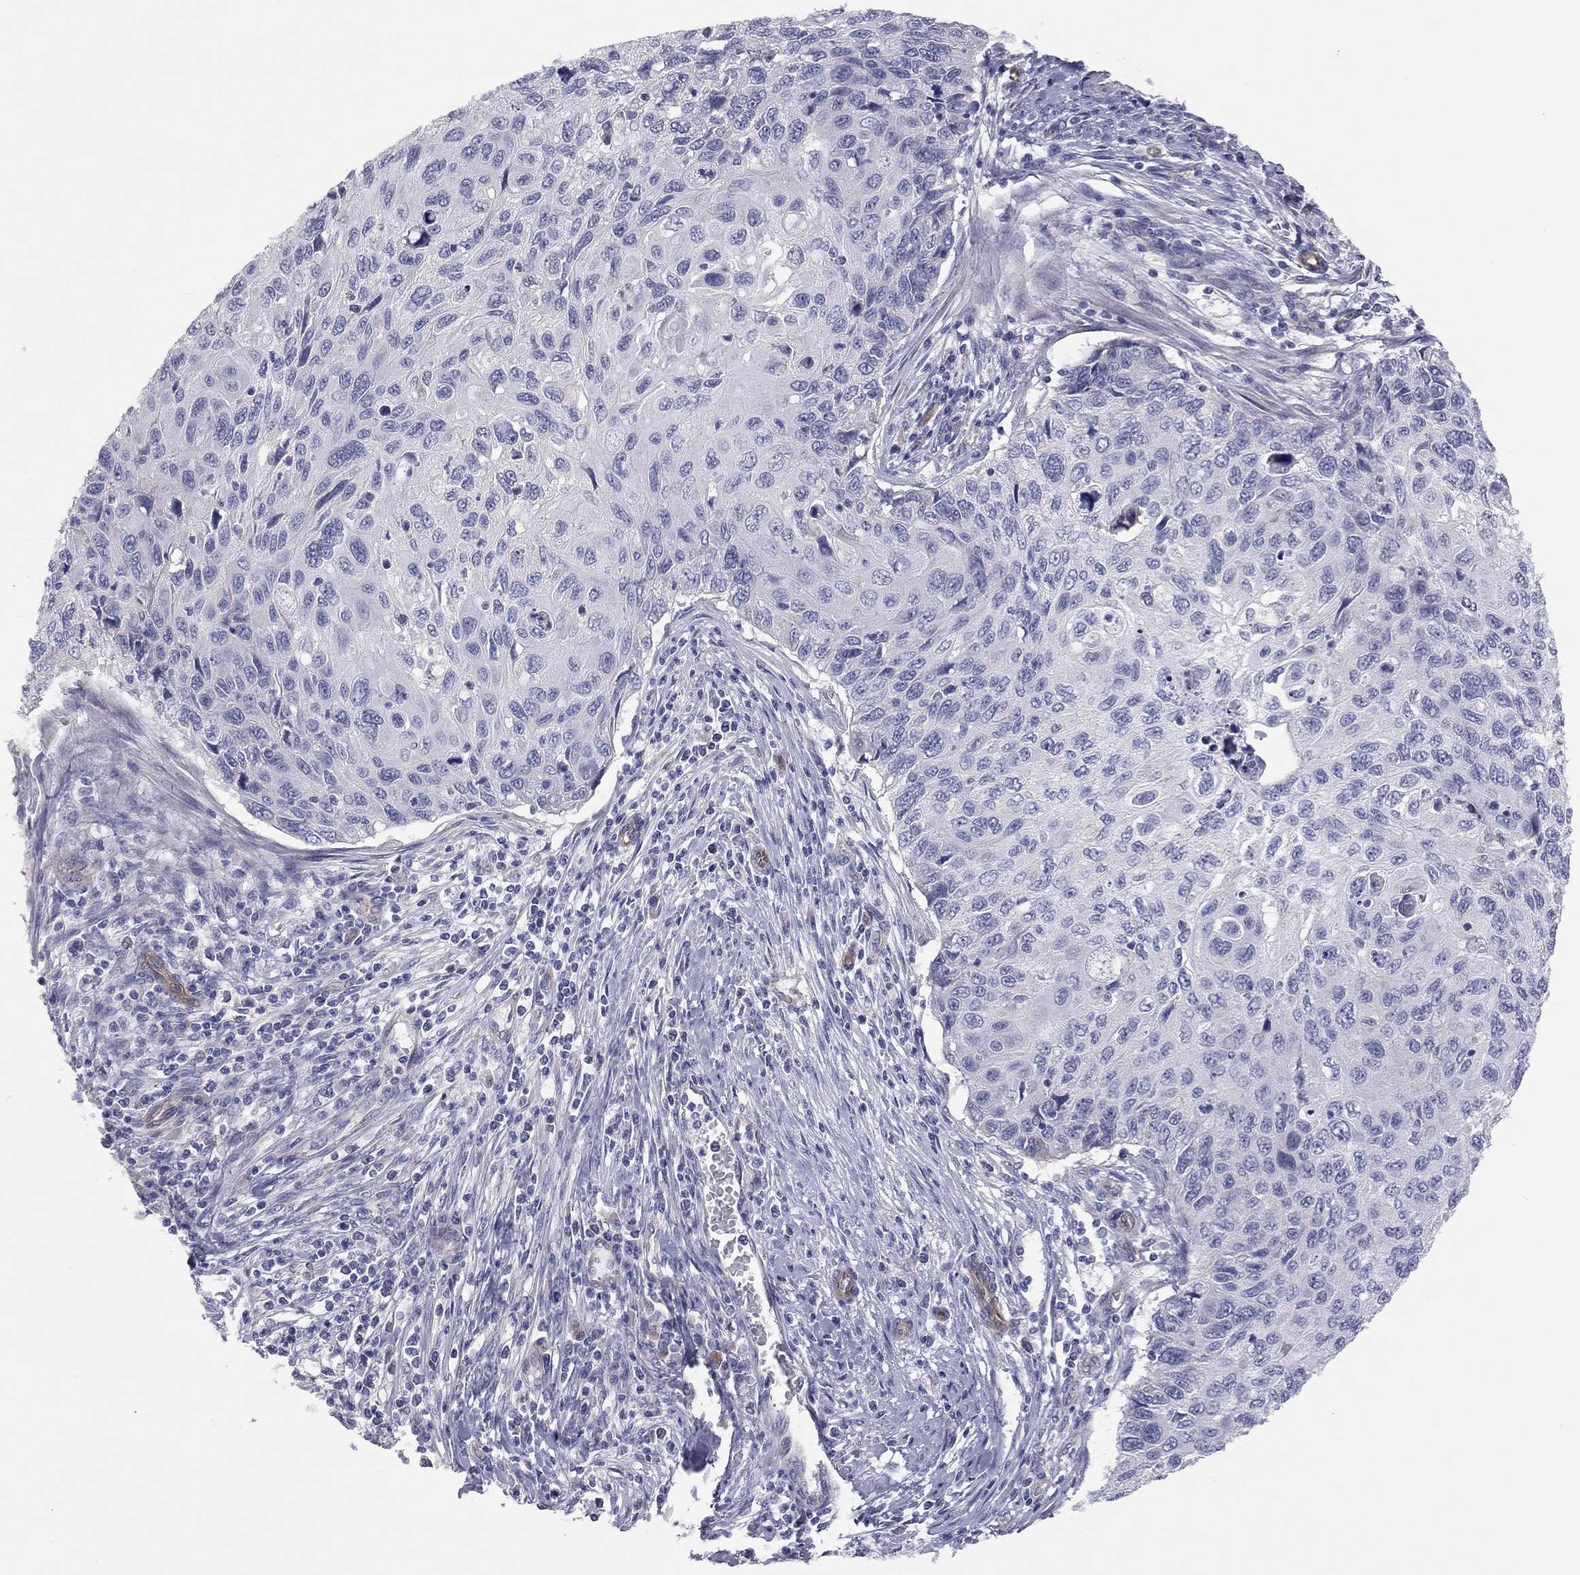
{"staining": {"intensity": "negative", "quantity": "none", "location": "none"}, "tissue": "cervical cancer", "cell_type": "Tumor cells", "image_type": "cancer", "snomed": [{"axis": "morphology", "description": "Squamous cell carcinoma, NOS"}, {"axis": "topography", "description": "Cervix"}], "caption": "Tumor cells show no significant protein positivity in cervical cancer (squamous cell carcinoma).", "gene": "GPRC5B", "patient": {"sex": "female", "age": 70}}